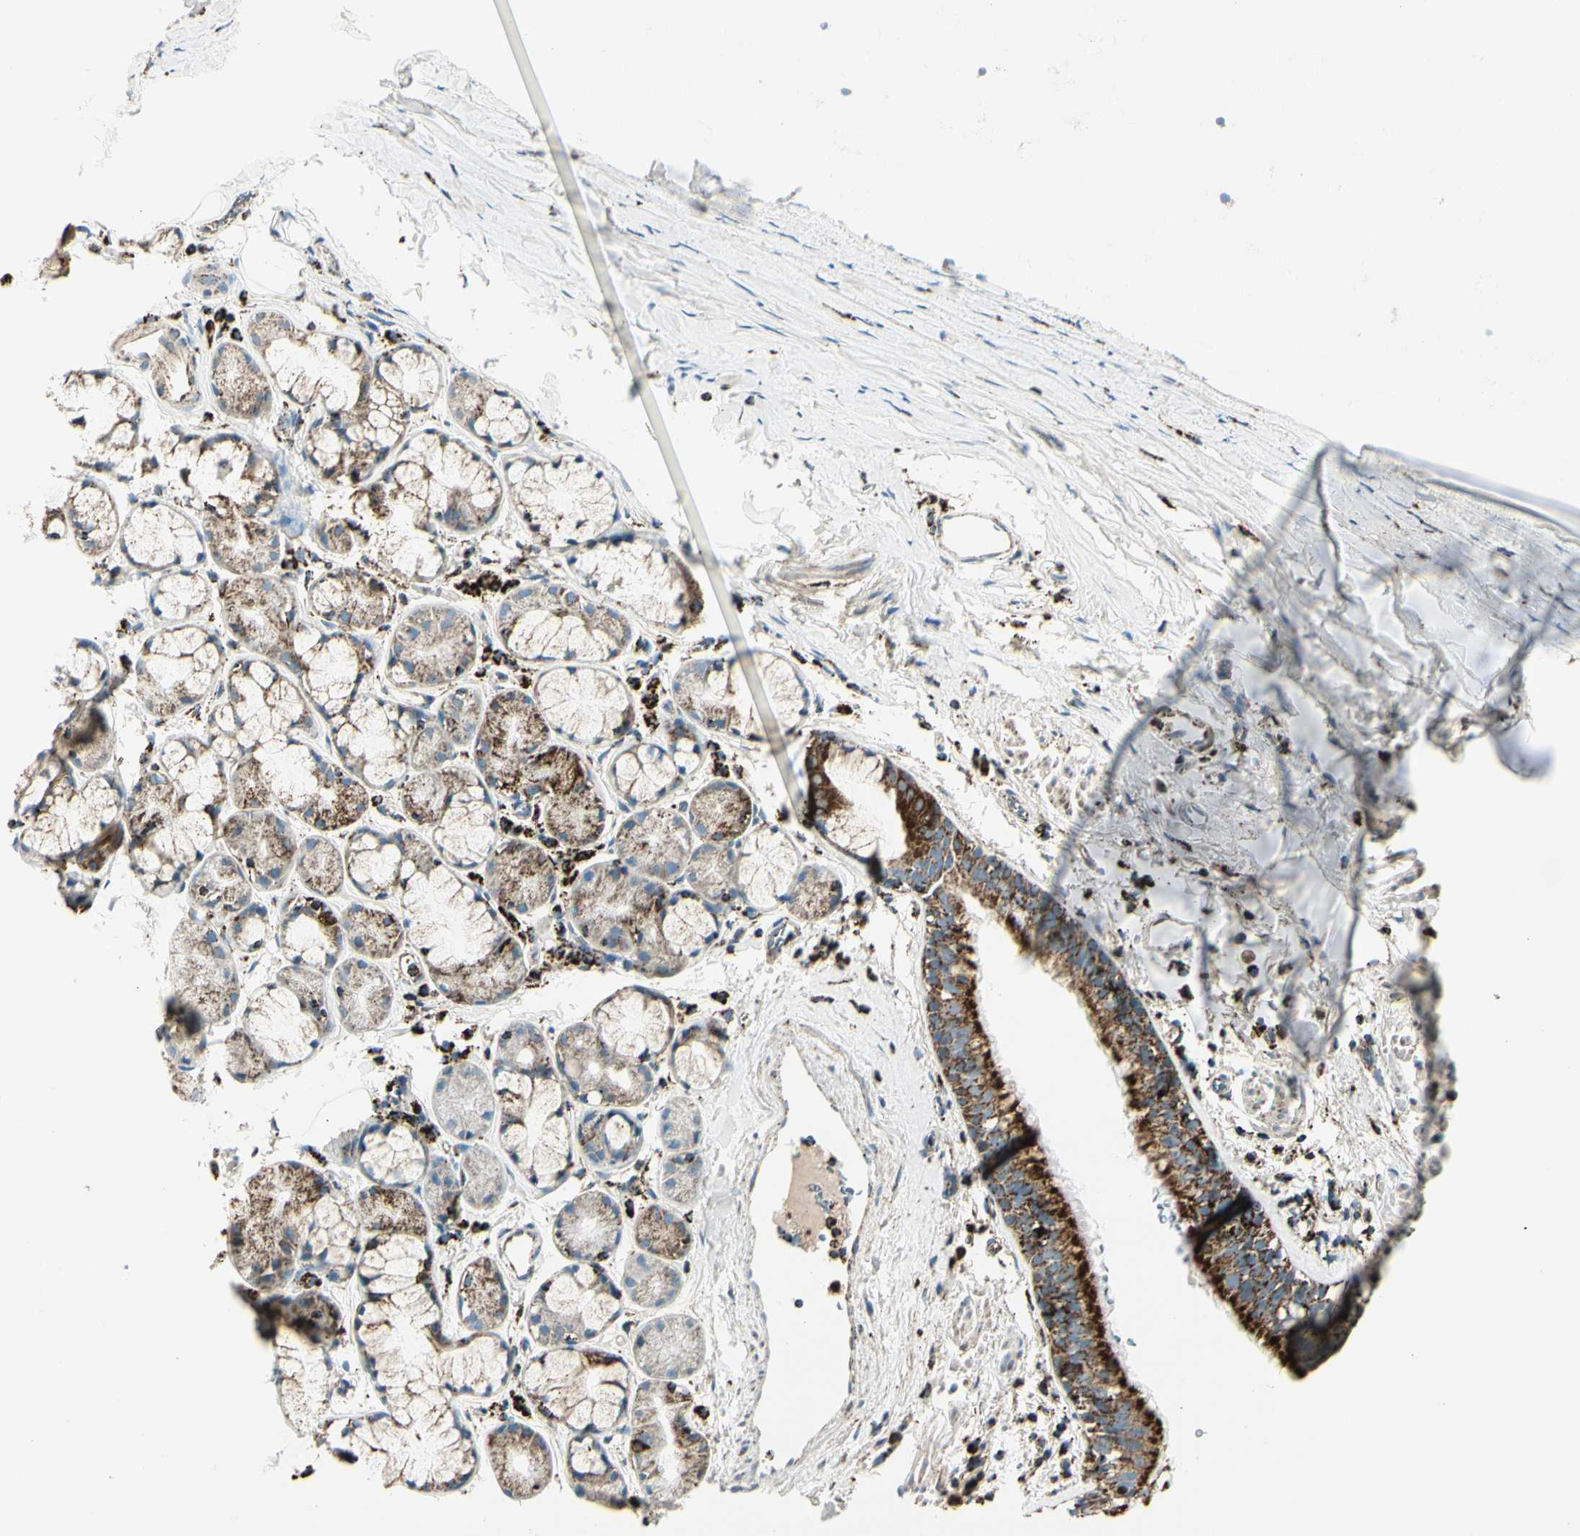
{"staining": {"intensity": "strong", "quantity": ">75%", "location": "cytoplasmic/membranous"}, "tissue": "bronchus", "cell_type": "Respiratory epithelial cells", "image_type": "normal", "snomed": [{"axis": "morphology", "description": "Normal tissue, NOS"}, {"axis": "morphology", "description": "Malignant melanoma, Metastatic site"}, {"axis": "topography", "description": "Bronchus"}, {"axis": "topography", "description": "Lung"}], "caption": "Immunohistochemical staining of unremarkable bronchus reveals high levels of strong cytoplasmic/membranous expression in about >75% of respiratory epithelial cells.", "gene": "ME2", "patient": {"sex": "male", "age": 64}}